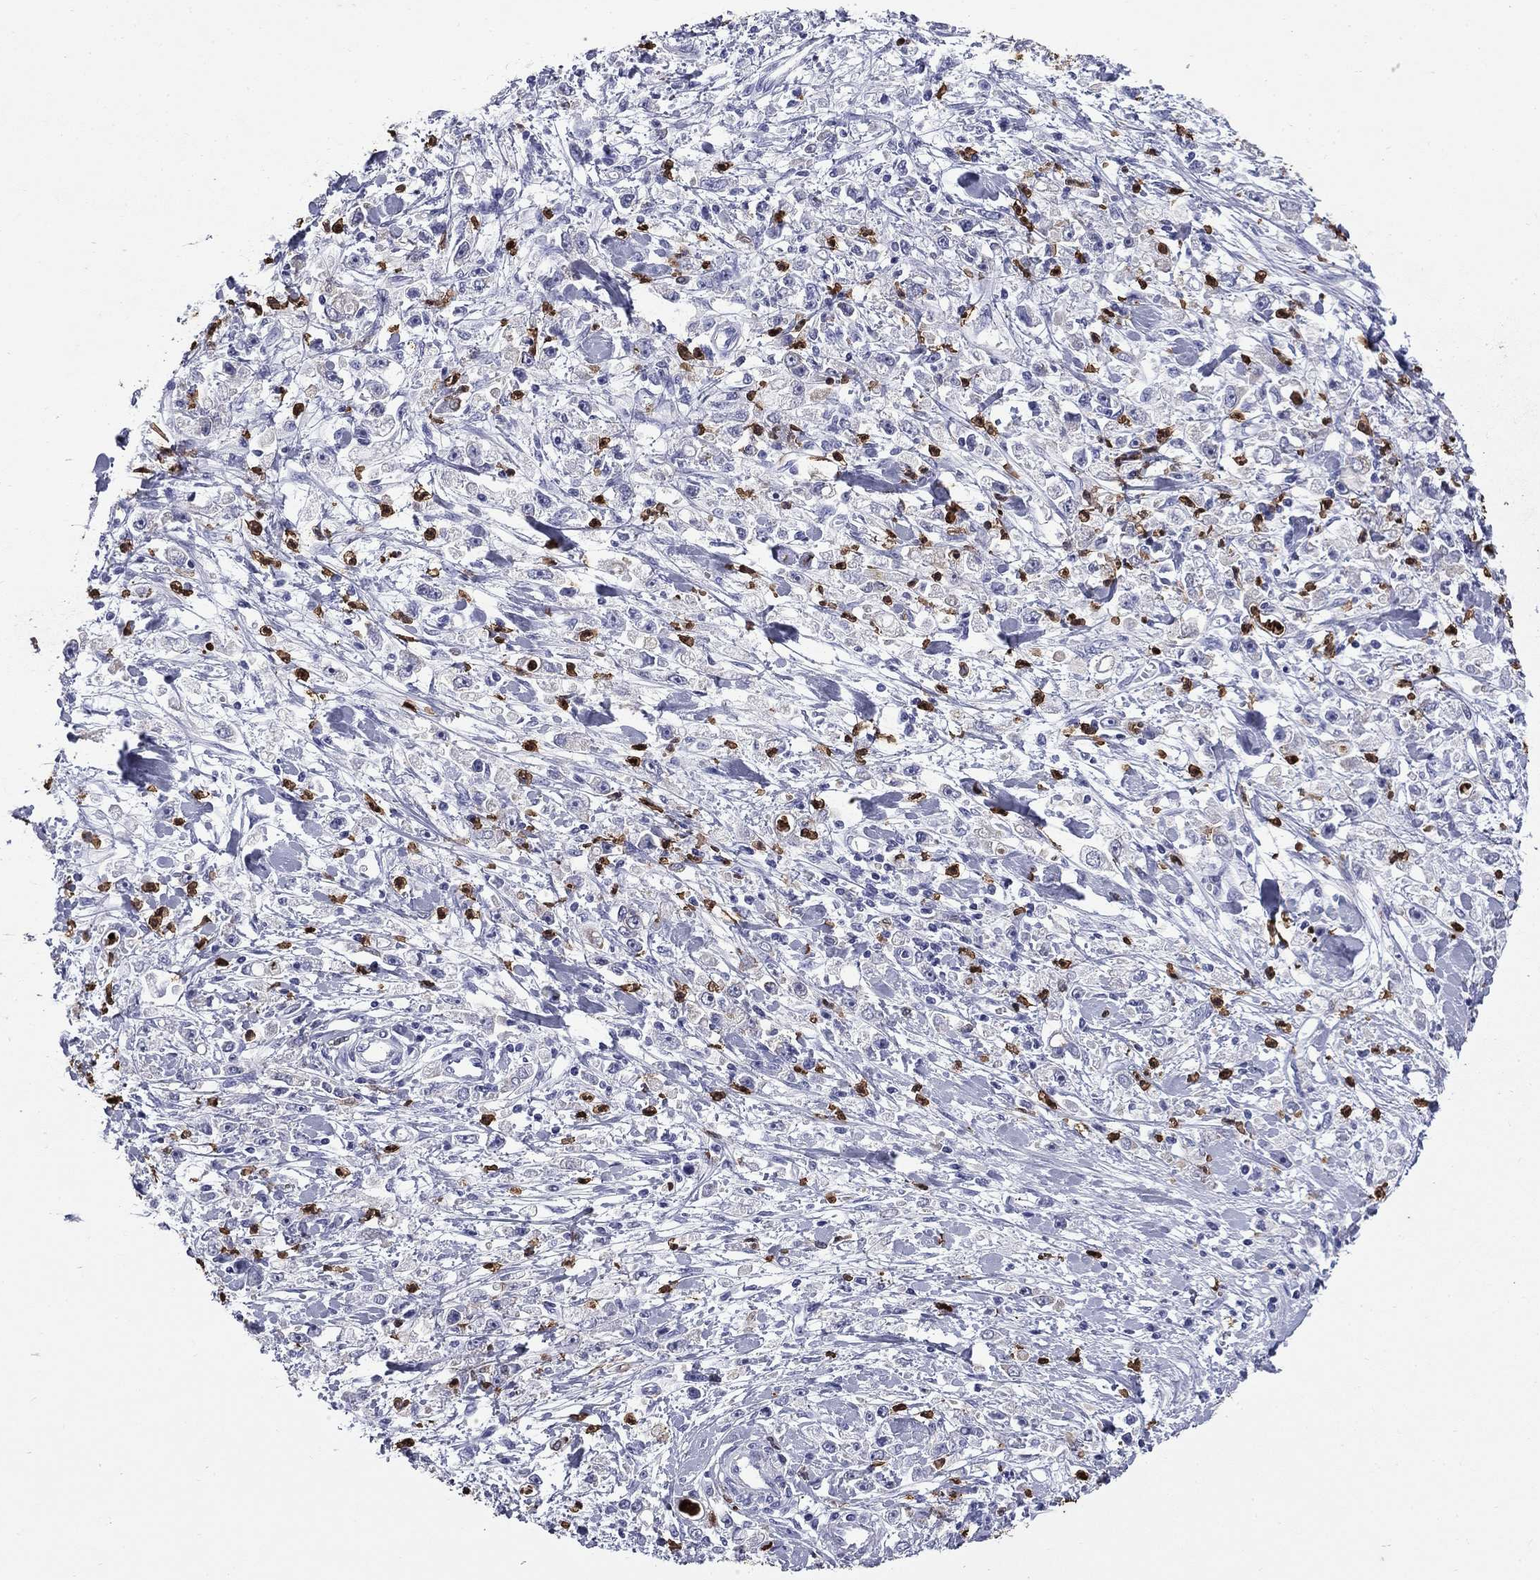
{"staining": {"intensity": "negative", "quantity": "none", "location": "none"}, "tissue": "stomach cancer", "cell_type": "Tumor cells", "image_type": "cancer", "snomed": [{"axis": "morphology", "description": "Adenocarcinoma, NOS"}, {"axis": "topography", "description": "Stomach"}], "caption": "An immunohistochemistry image of stomach adenocarcinoma is shown. There is no staining in tumor cells of stomach adenocarcinoma.", "gene": "TRIM29", "patient": {"sex": "female", "age": 59}}